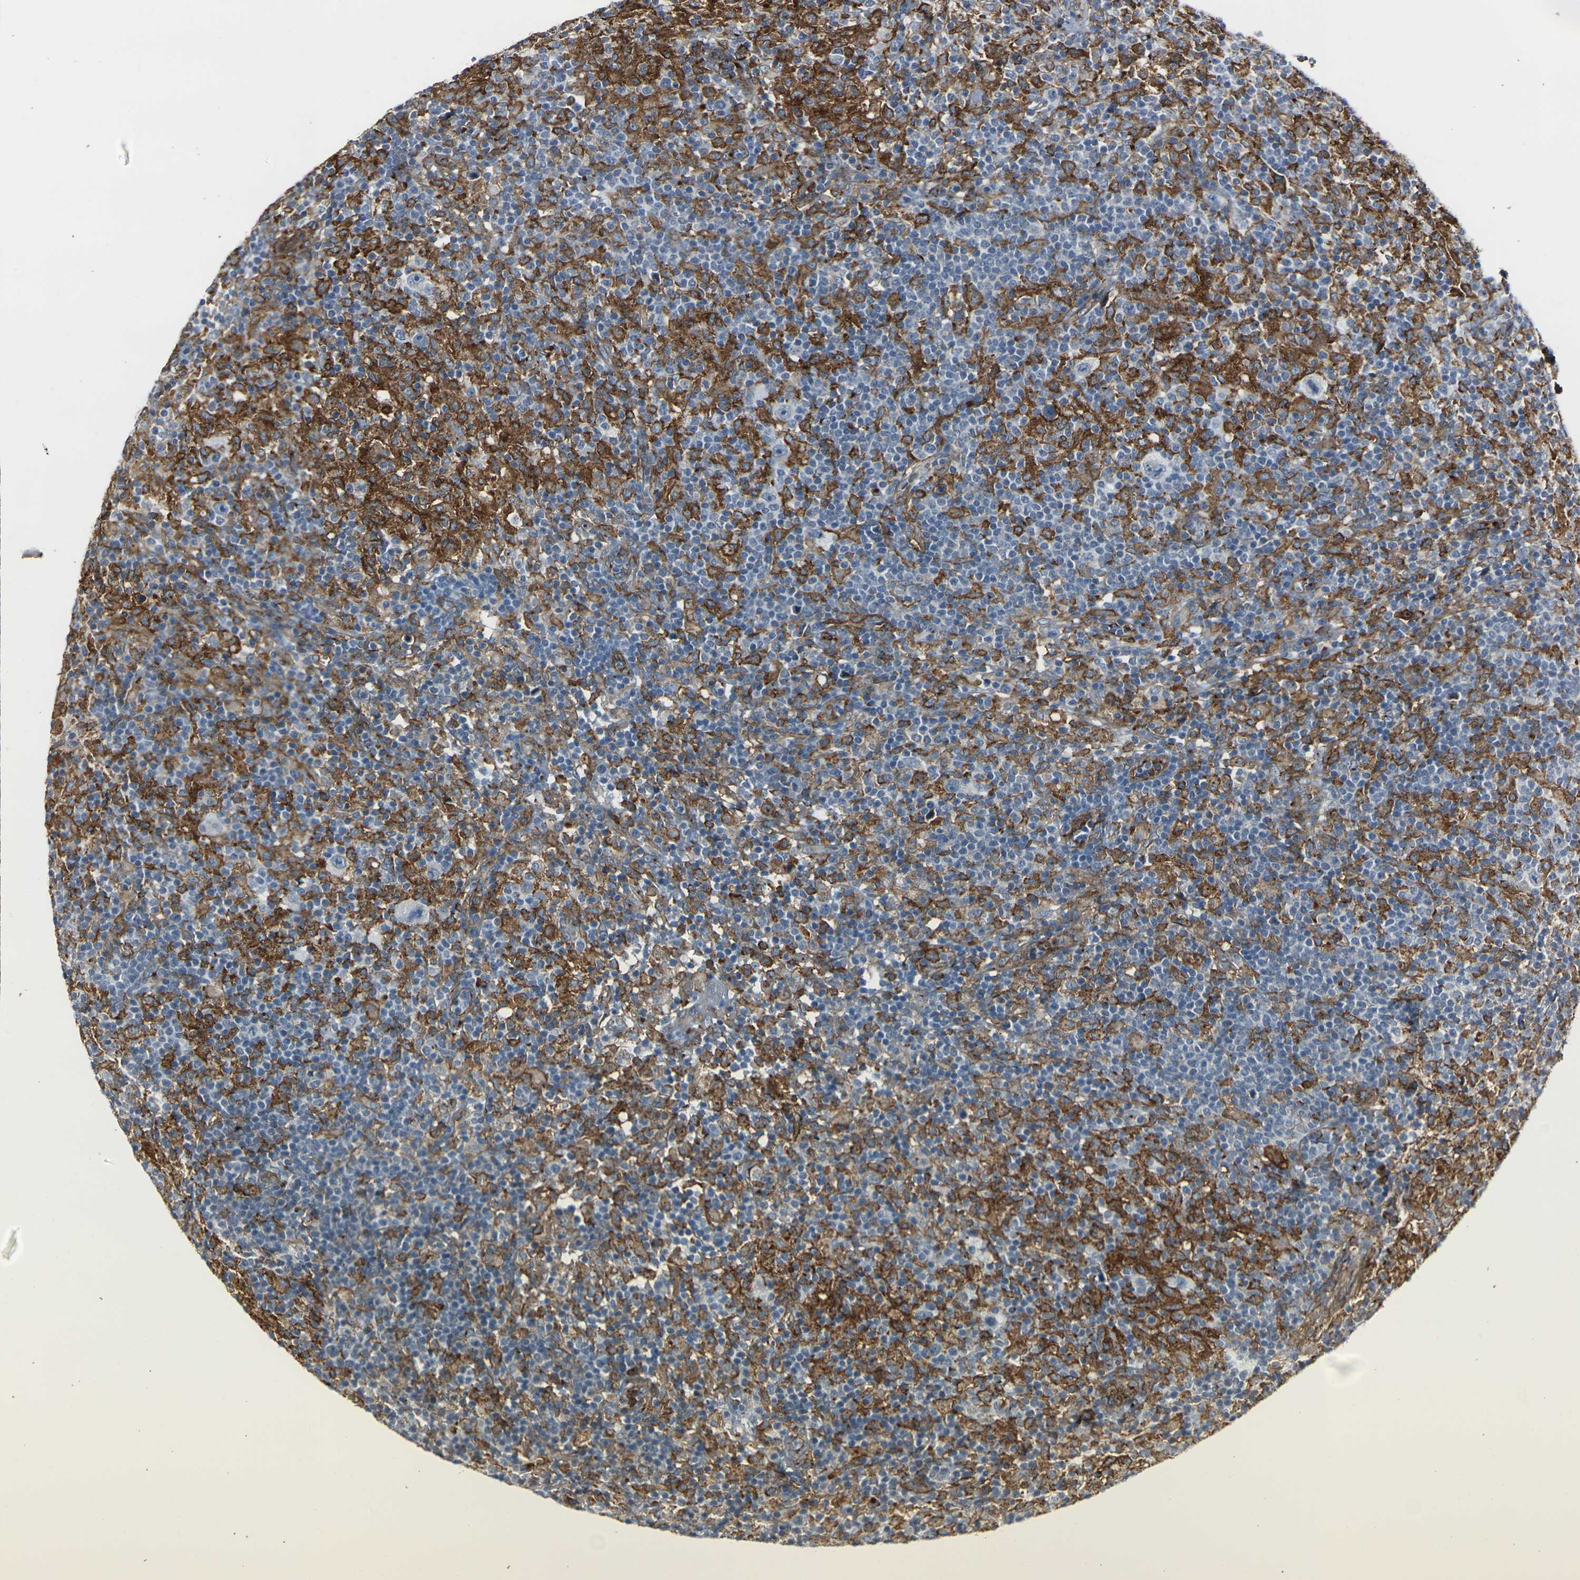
{"staining": {"intensity": "negative", "quantity": "none", "location": "none"}, "tissue": "lymphoma", "cell_type": "Tumor cells", "image_type": "cancer", "snomed": [{"axis": "morphology", "description": "Hodgkin's disease, NOS"}, {"axis": "topography", "description": "Lymph node"}], "caption": "This image is of lymphoma stained with IHC to label a protein in brown with the nuclei are counter-stained blue. There is no positivity in tumor cells. (Brightfield microscopy of DAB immunohistochemistry at high magnification).", "gene": "MYOF", "patient": {"sex": "male", "age": 70}}